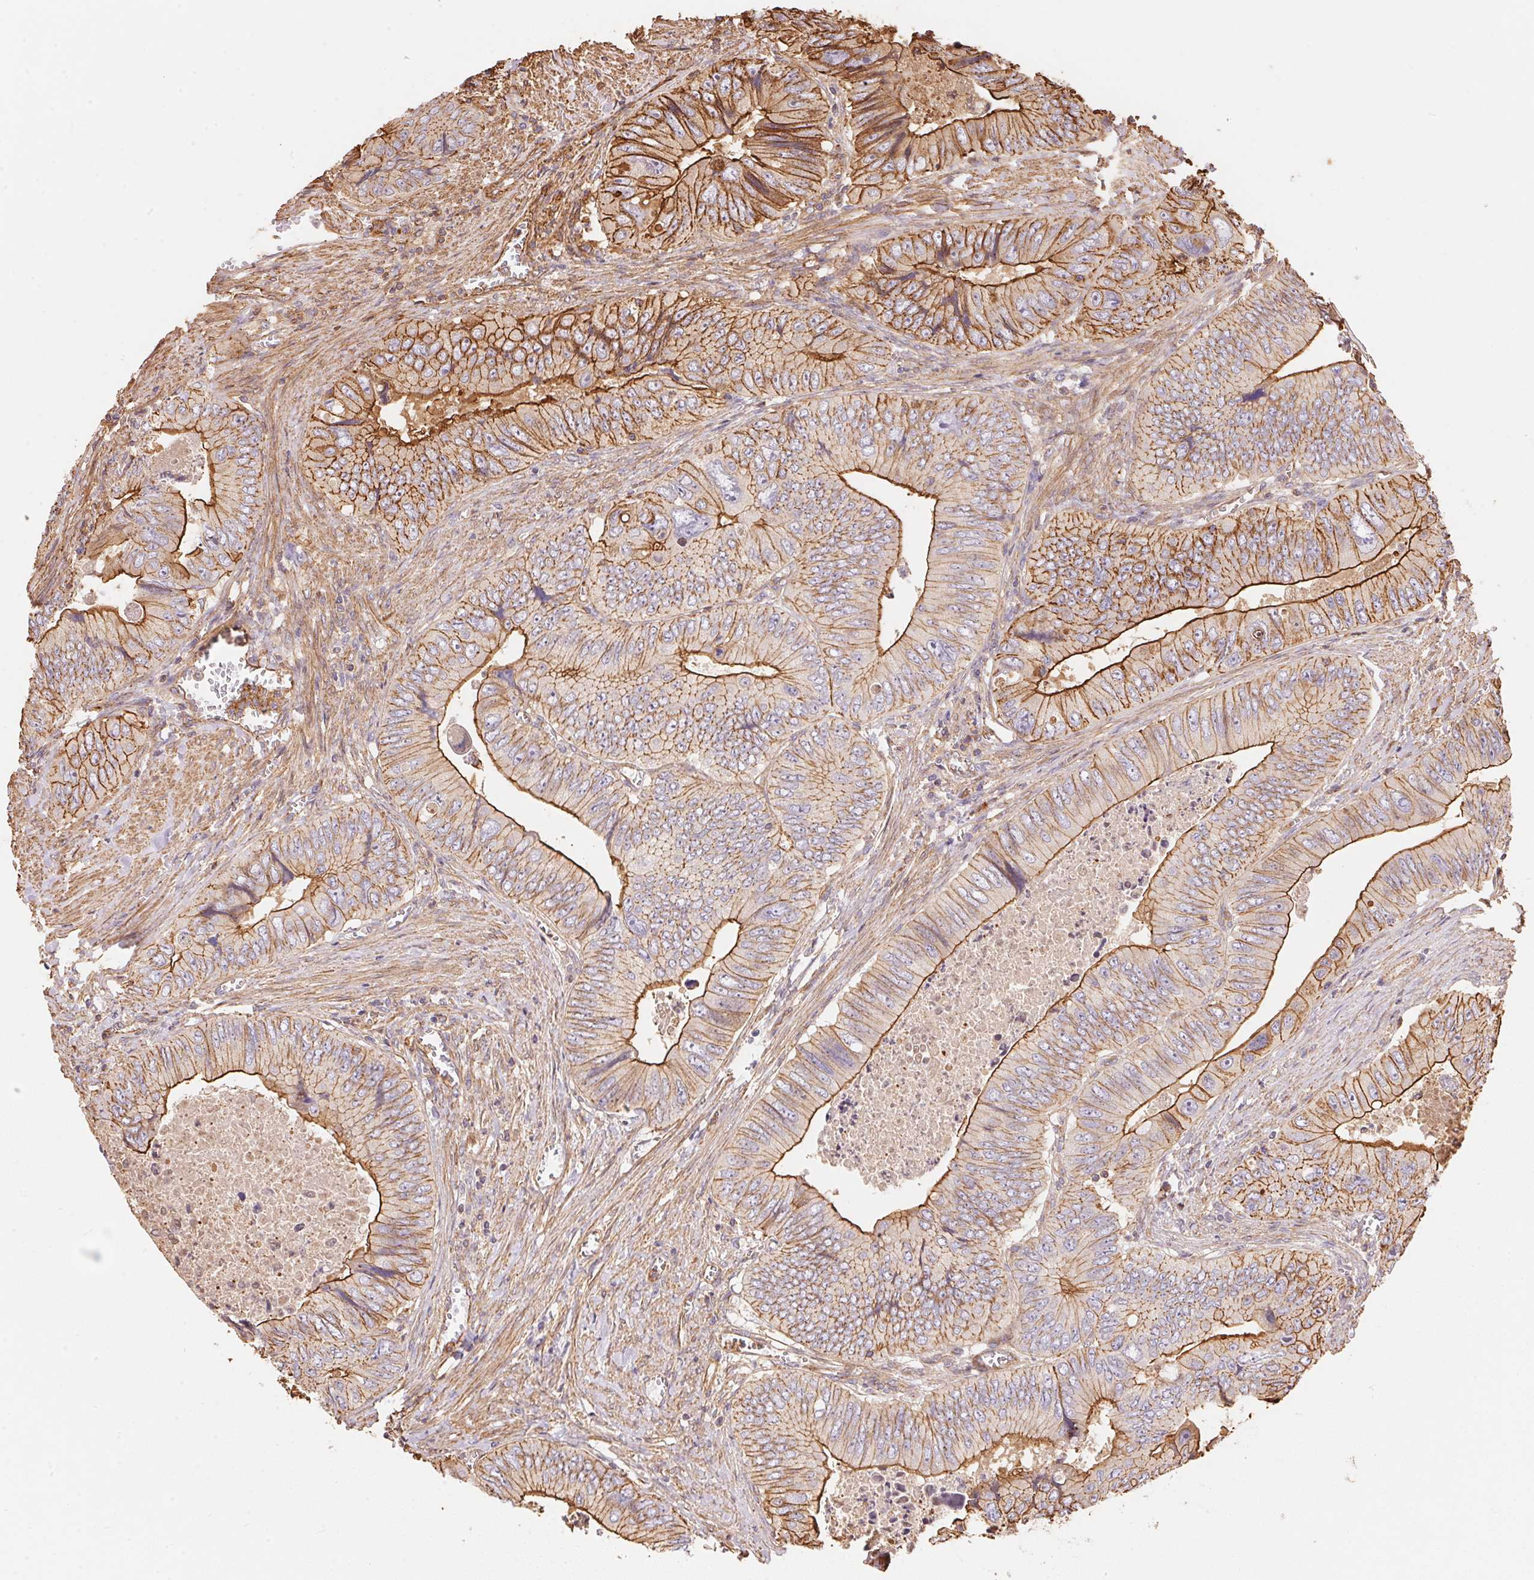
{"staining": {"intensity": "strong", "quantity": "25%-75%", "location": "cytoplasmic/membranous"}, "tissue": "colorectal cancer", "cell_type": "Tumor cells", "image_type": "cancer", "snomed": [{"axis": "morphology", "description": "Adenocarcinoma, NOS"}, {"axis": "topography", "description": "Colon"}], "caption": "Tumor cells display high levels of strong cytoplasmic/membranous positivity in approximately 25%-75% of cells in human colorectal cancer.", "gene": "FRAS1", "patient": {"sex": "female", "age": 84}}